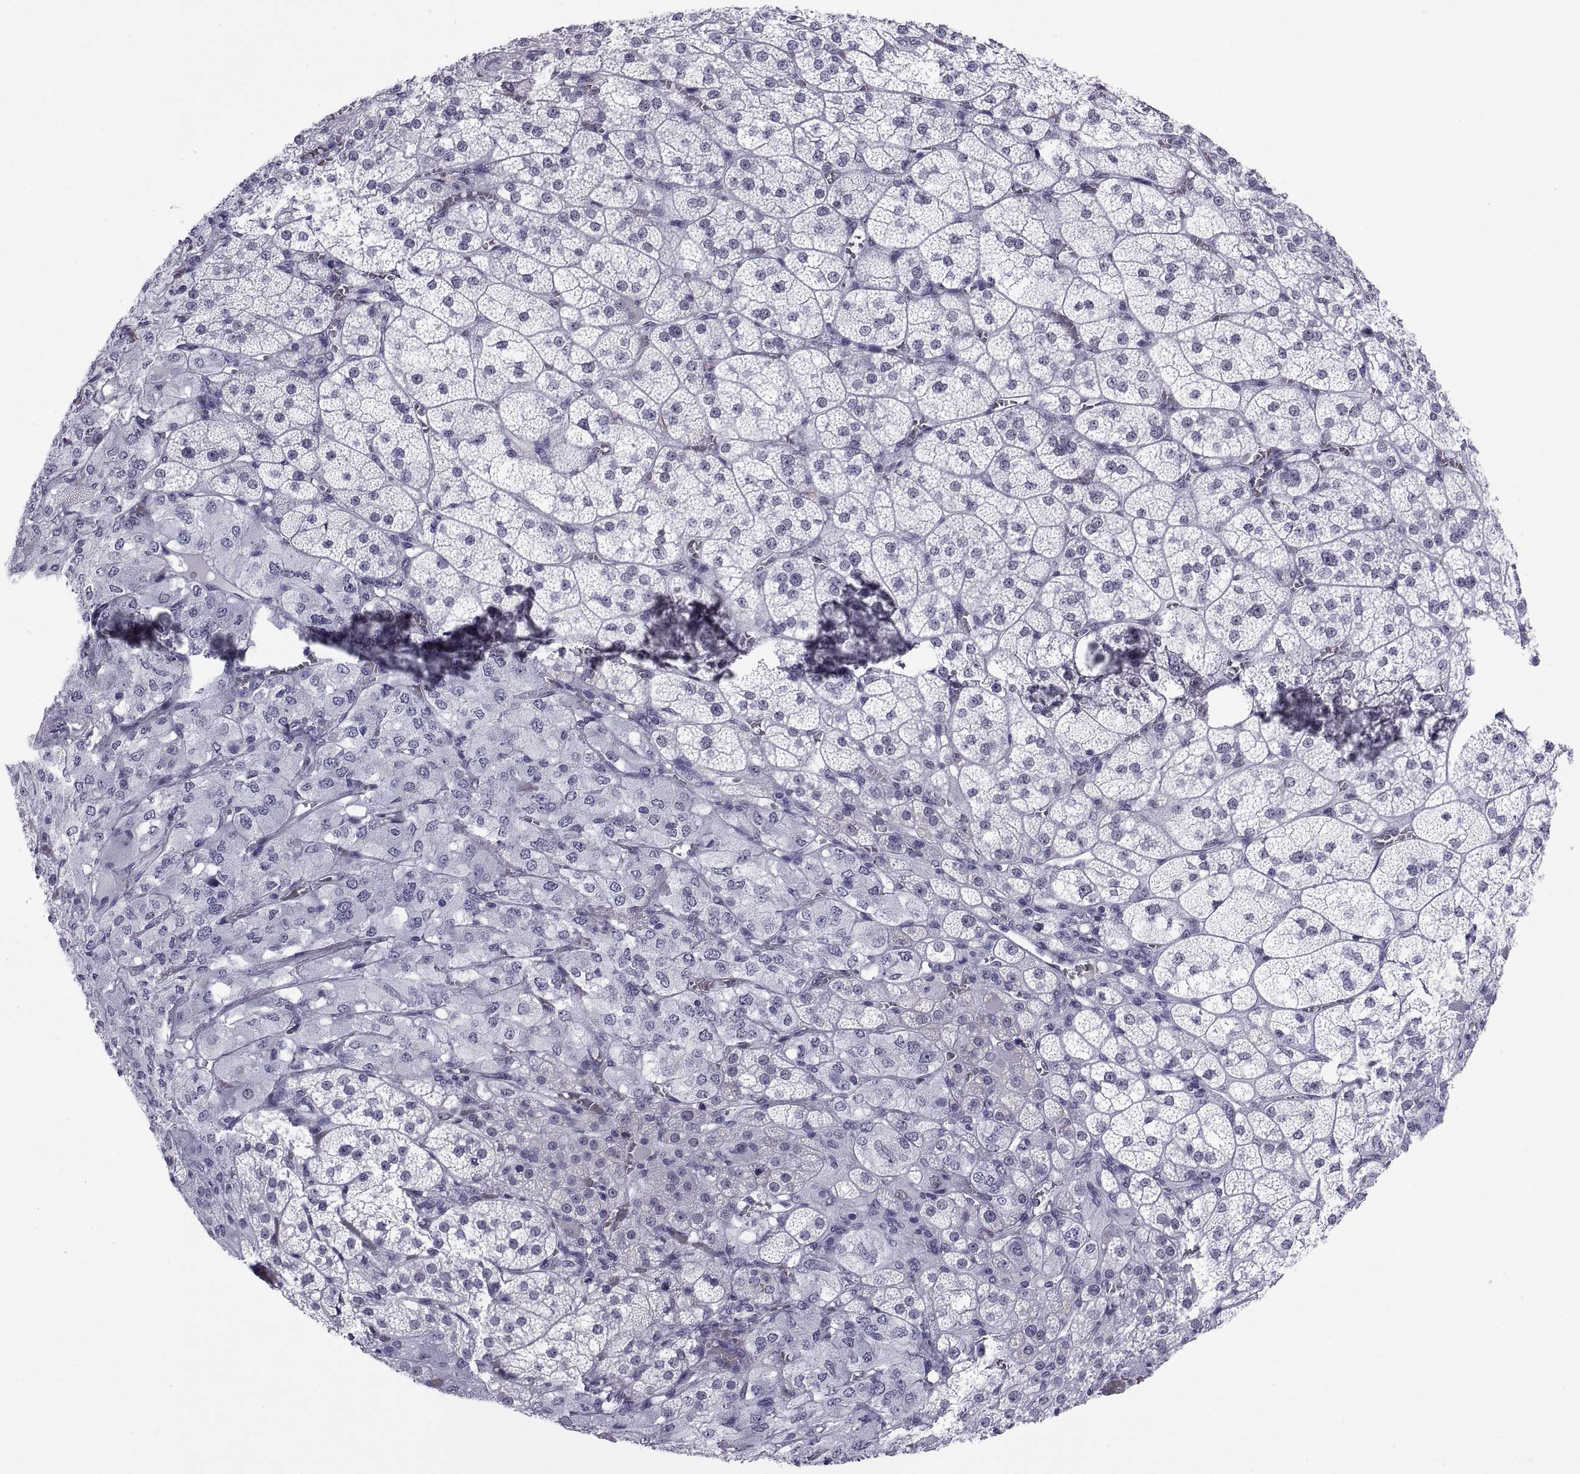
{"staining": {"intensity": "negative", "quantity": "none", "location": "none"}, "tissue": "adrenal gland", "cell_type": "Glandular cells", "image_type": "normal", "snomed": [{"axis": "morphology", "description": "Normal tissue, NOS"}, {"axis": "topography", "description": "Adrenal gland"}], "caption": "The histopathology image displays no significant positivity in glandular cells of adrenal gland. The staining was performed using DAB (3,3'-diaminobenzidine) to visualize the protein expression in brown, while the nuclei were stained in blue with hematoxylin (Magnification: 20x).", "gene": "NEUROD6", "patient": {"sex": "female", "age": 60}}